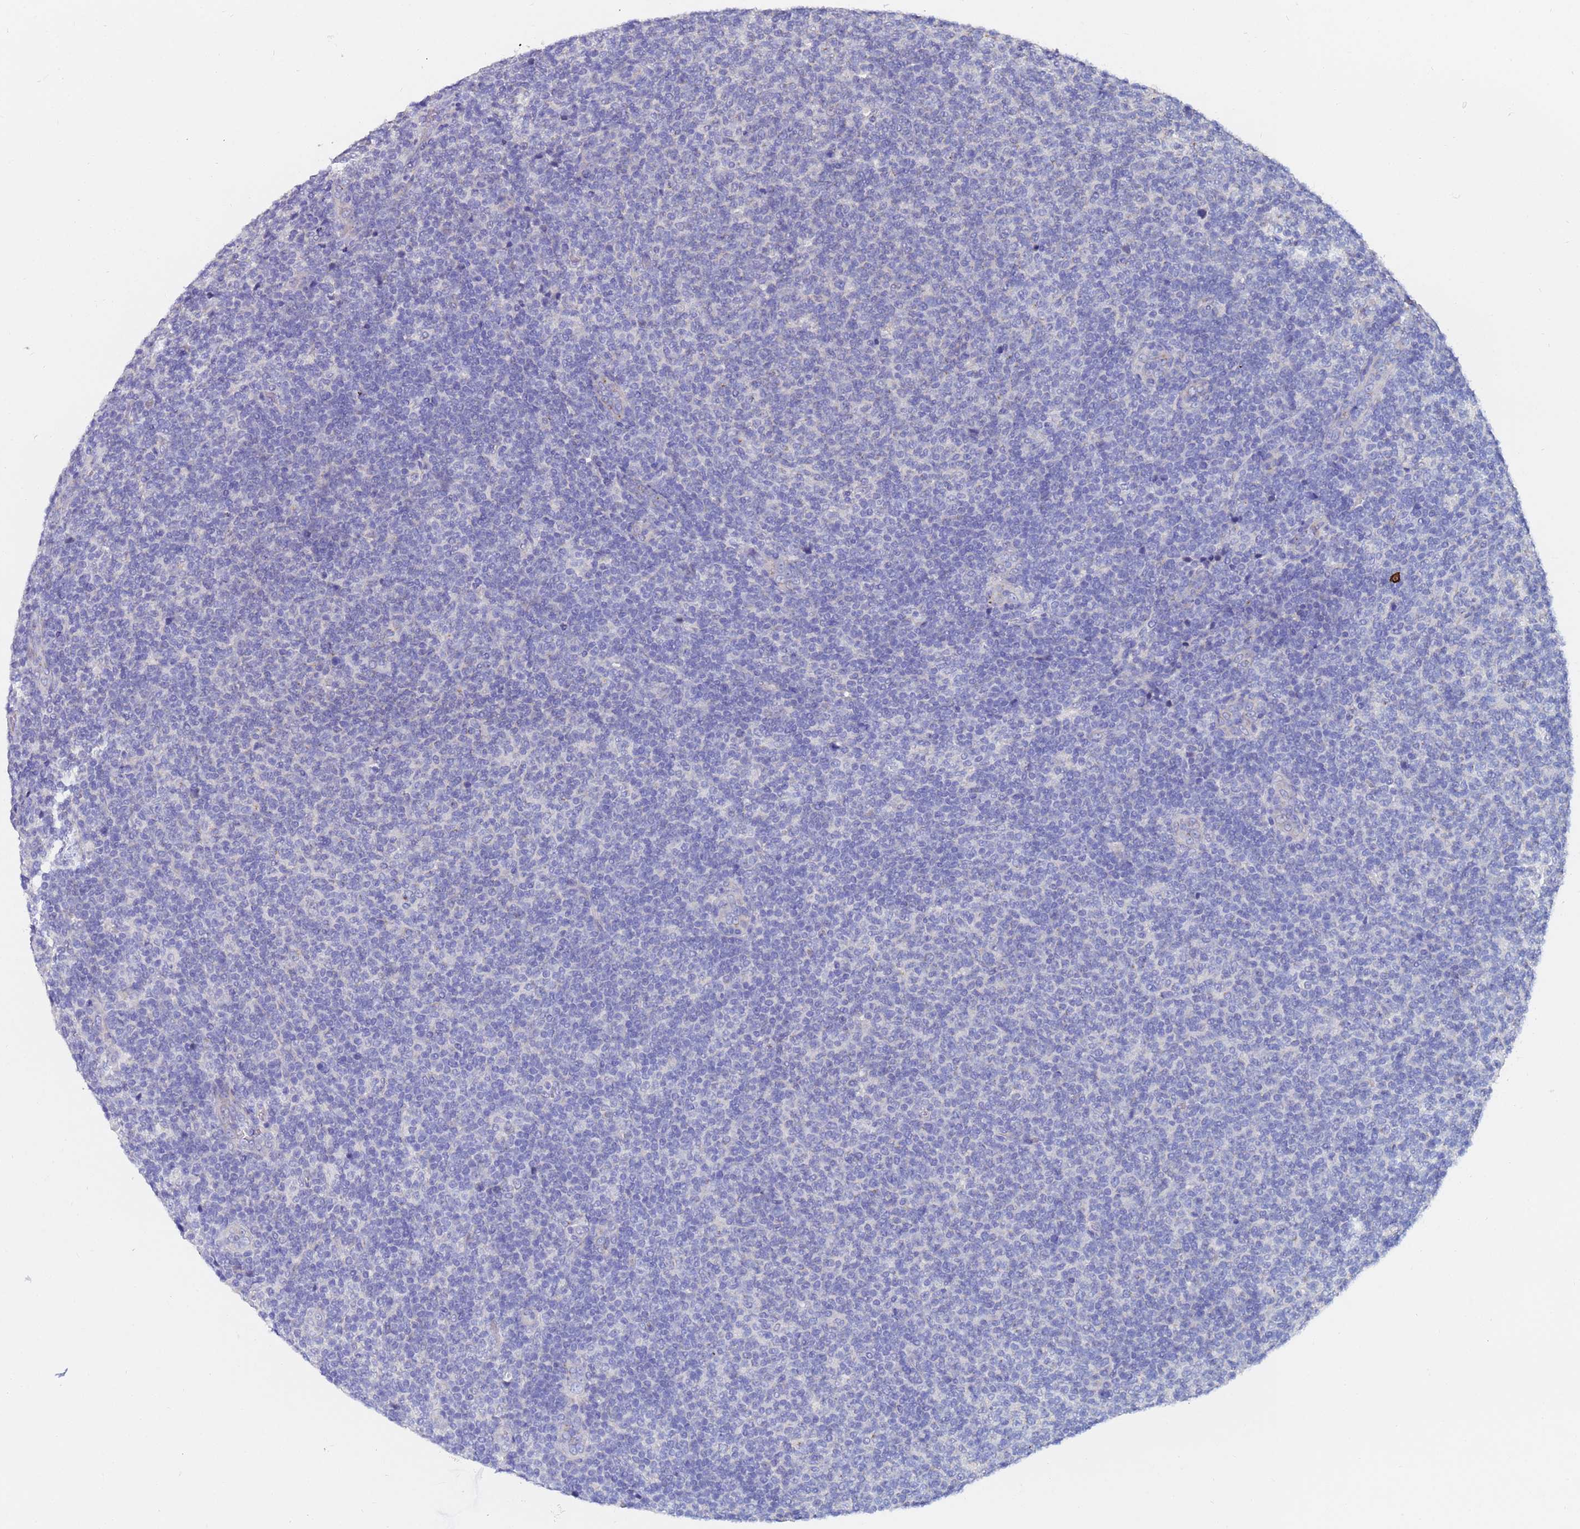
{"staining": {"intensity": "negative", "quantity": "none", "location": "none"}, "tissue": "lymphoma", "cell_type": "Tumor cells", "image_type": "cancer", "snomed": [{"axis": "morphology", "description": "Malignant lymphoma, non-Hodgkin's type, Low grade"}, {"axis": "topography", "description": "Lymph node"}], "caption": "Tumor cells show no significant protein expression in lymphoma. (DAB (3,3'-diaminobenzidine) immunohistochemistry (IHC) visualized using brightfield microscopy, high magnification).", "gene": "IHO1", "patient": {"sex": "male", "age": 66}}